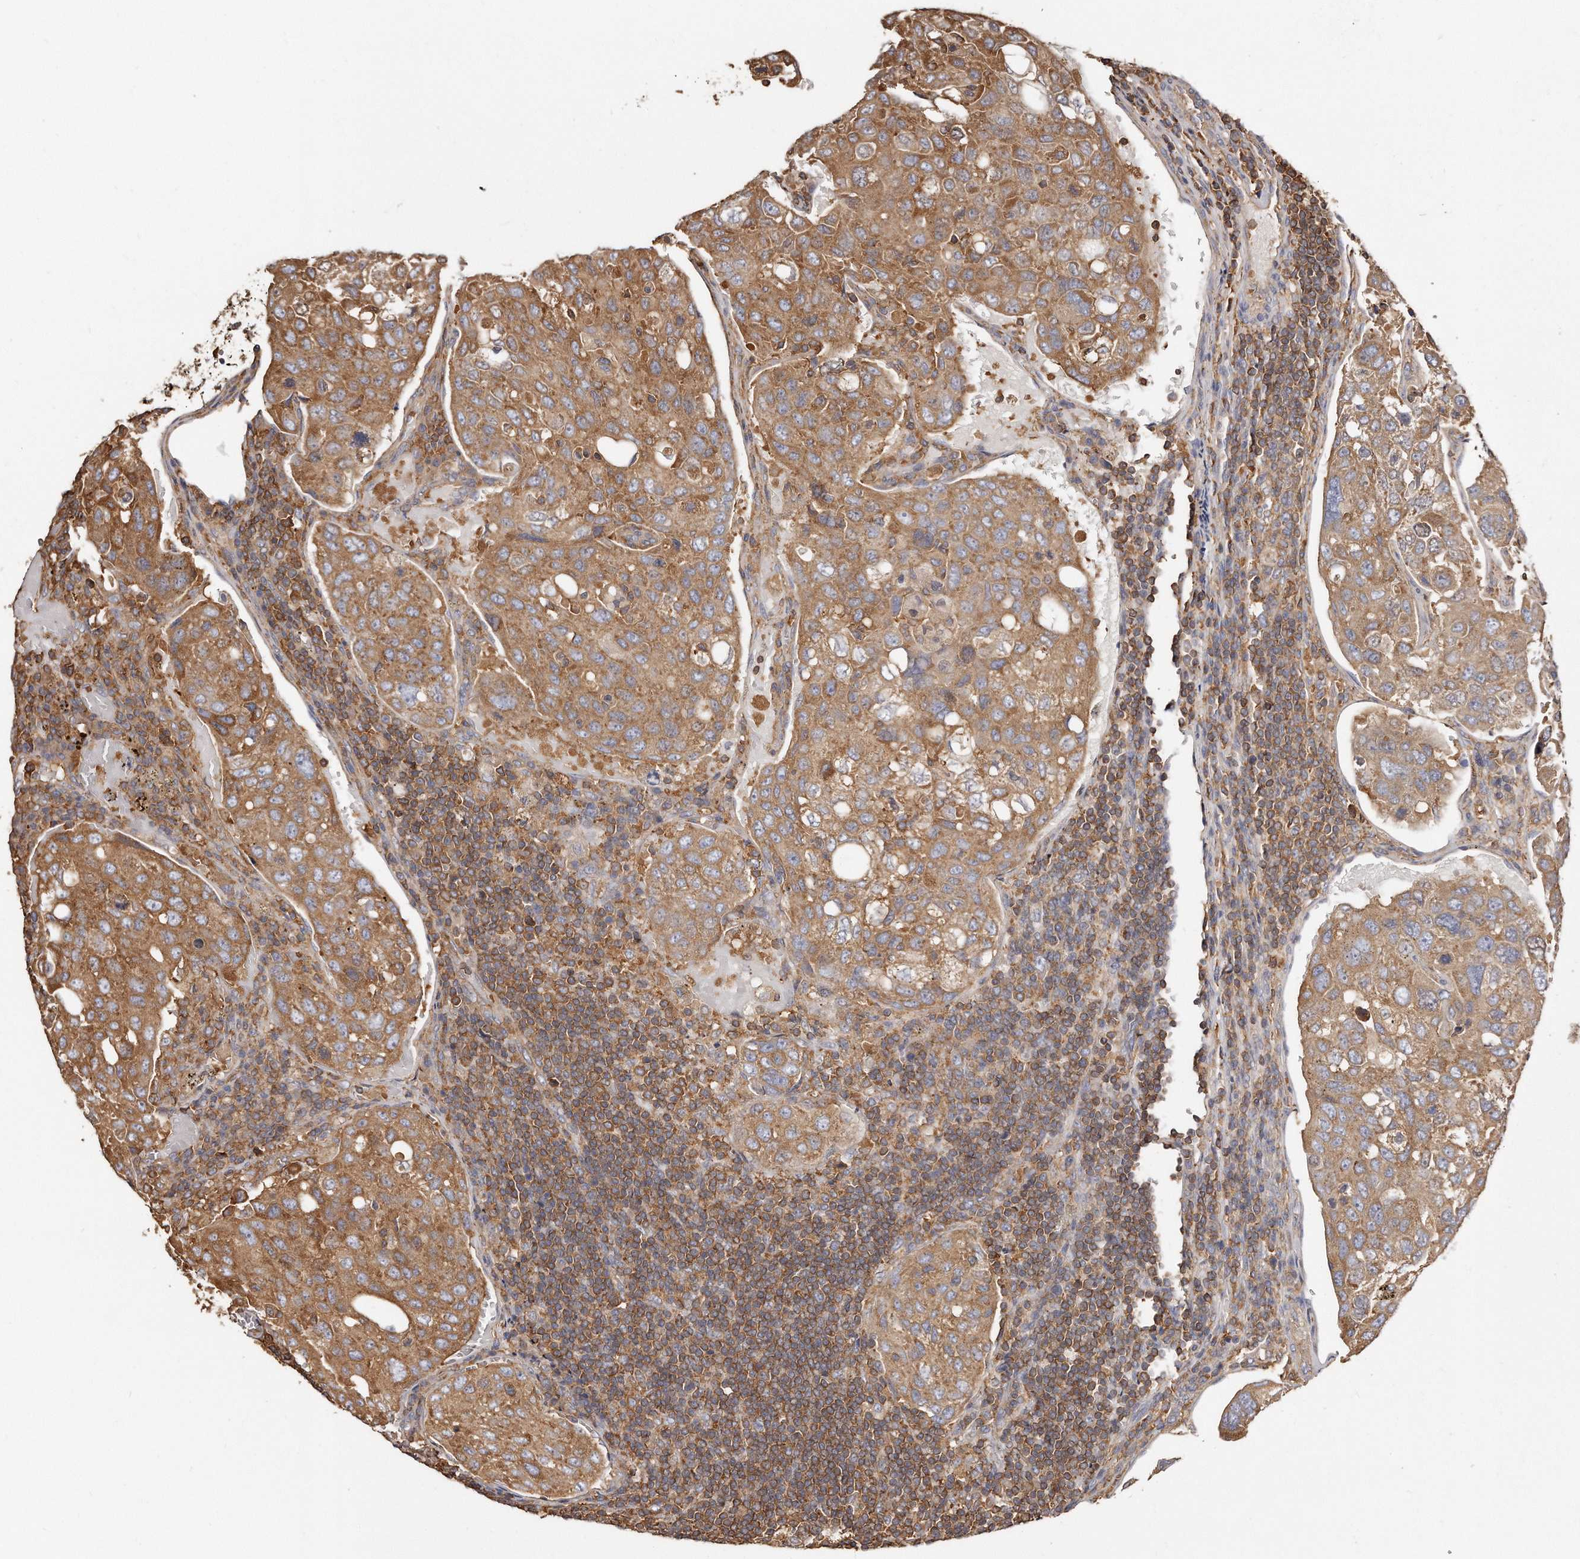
{"staining": {"intensity": "moderate", "quantity": ">75%", "location": "cytoplasmic/membranous"}, "tissue": "urothelial cancer", "cell_type": "Tumor cells", "image_type": "cancer", "snomed": [{"axis": "morphology", "description": "Urothelial carcinoma, High grade"}, {"axis": "topography", "description": "Lymph node"}, {"axis": "topography", "description": "Urinary bladder"}], "caption": "Protein analysis of urothelial cancer tissue exhibits moderate cytoplasmic/membranous staining in about >75% of tumor cells.", "gene": "CAP1", "patient": {"sex": "male", "age": 51}}